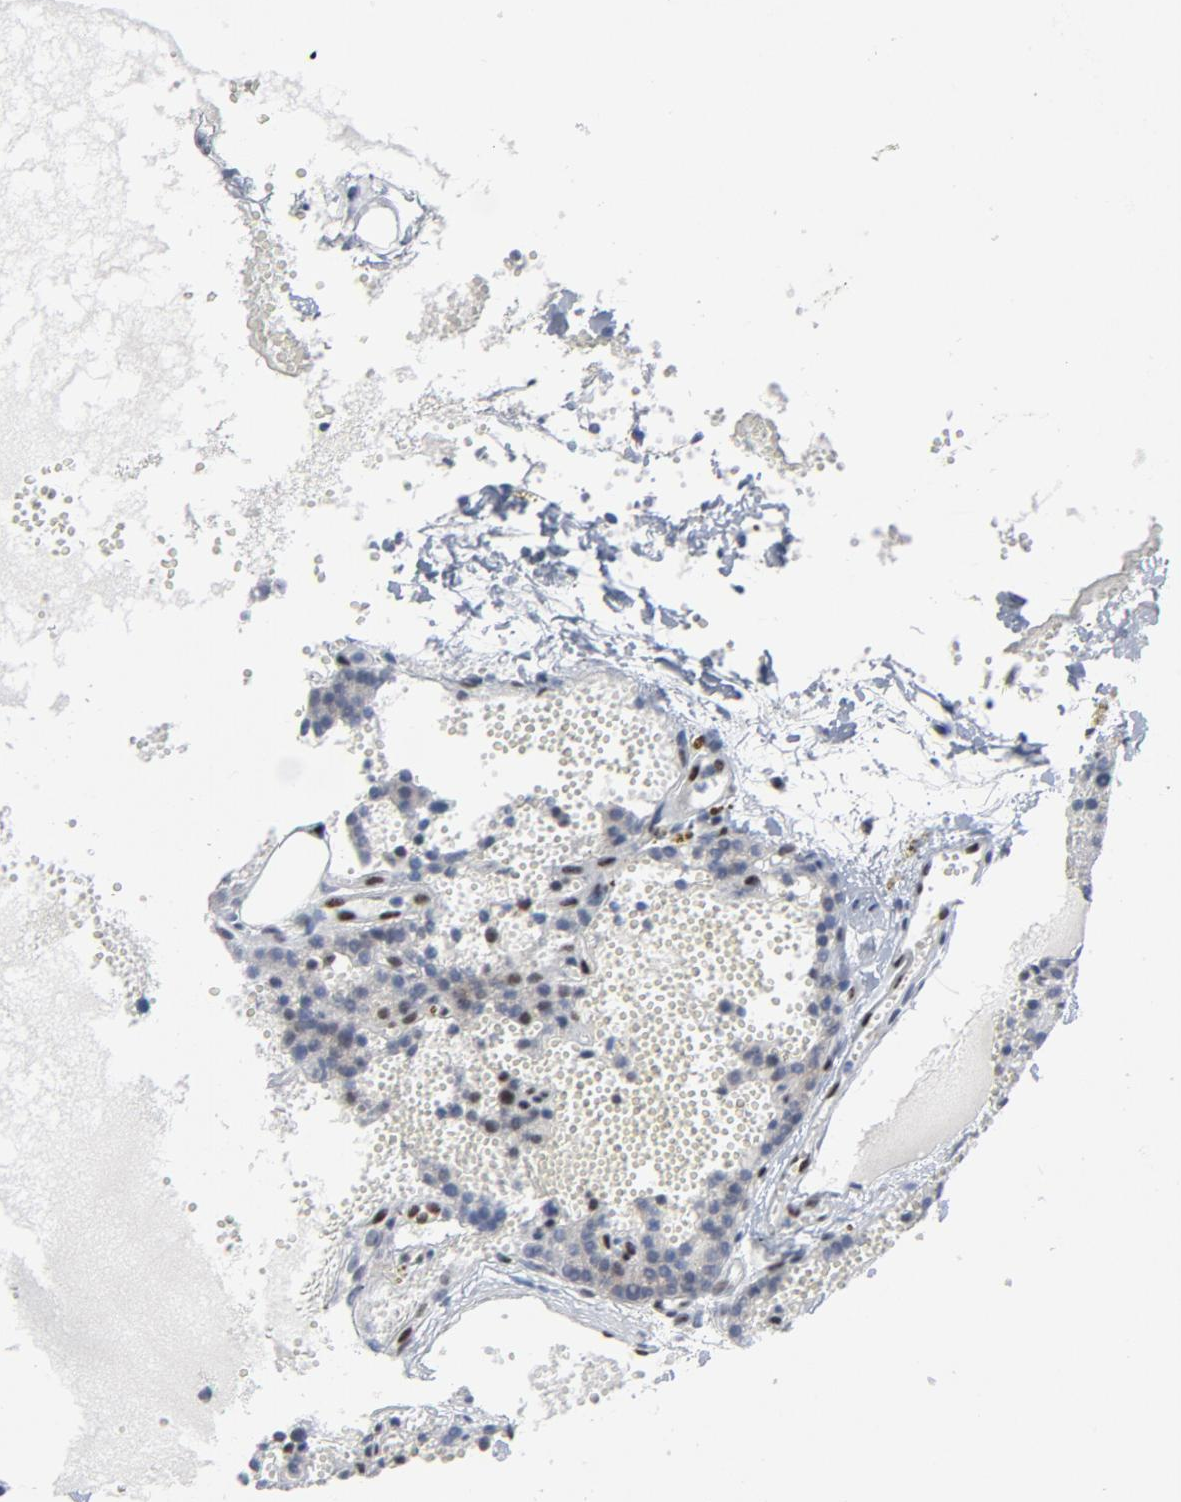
{"staining": {"intensity": "weak", "quantity": "25%-75%", "location": "nuclear"}, "tissue": "parathyroid gland", "cell_type": "Glandular cells", "image_type": "normal", "snomed": [{"axis": "morphology", "description": "Normal tissue, NOS"}, {"axis": "topography", "description": "Parathyroid gland"}], "caption": "A brown stain labels weak nuclear positivity of a protein in glandular cells of normal parathyroid gland. (DAB IHC, brown staining for protein, blue staining for nuclei).", "gene": "HSF1", "patient": {"sex": "male", "age": 25}}